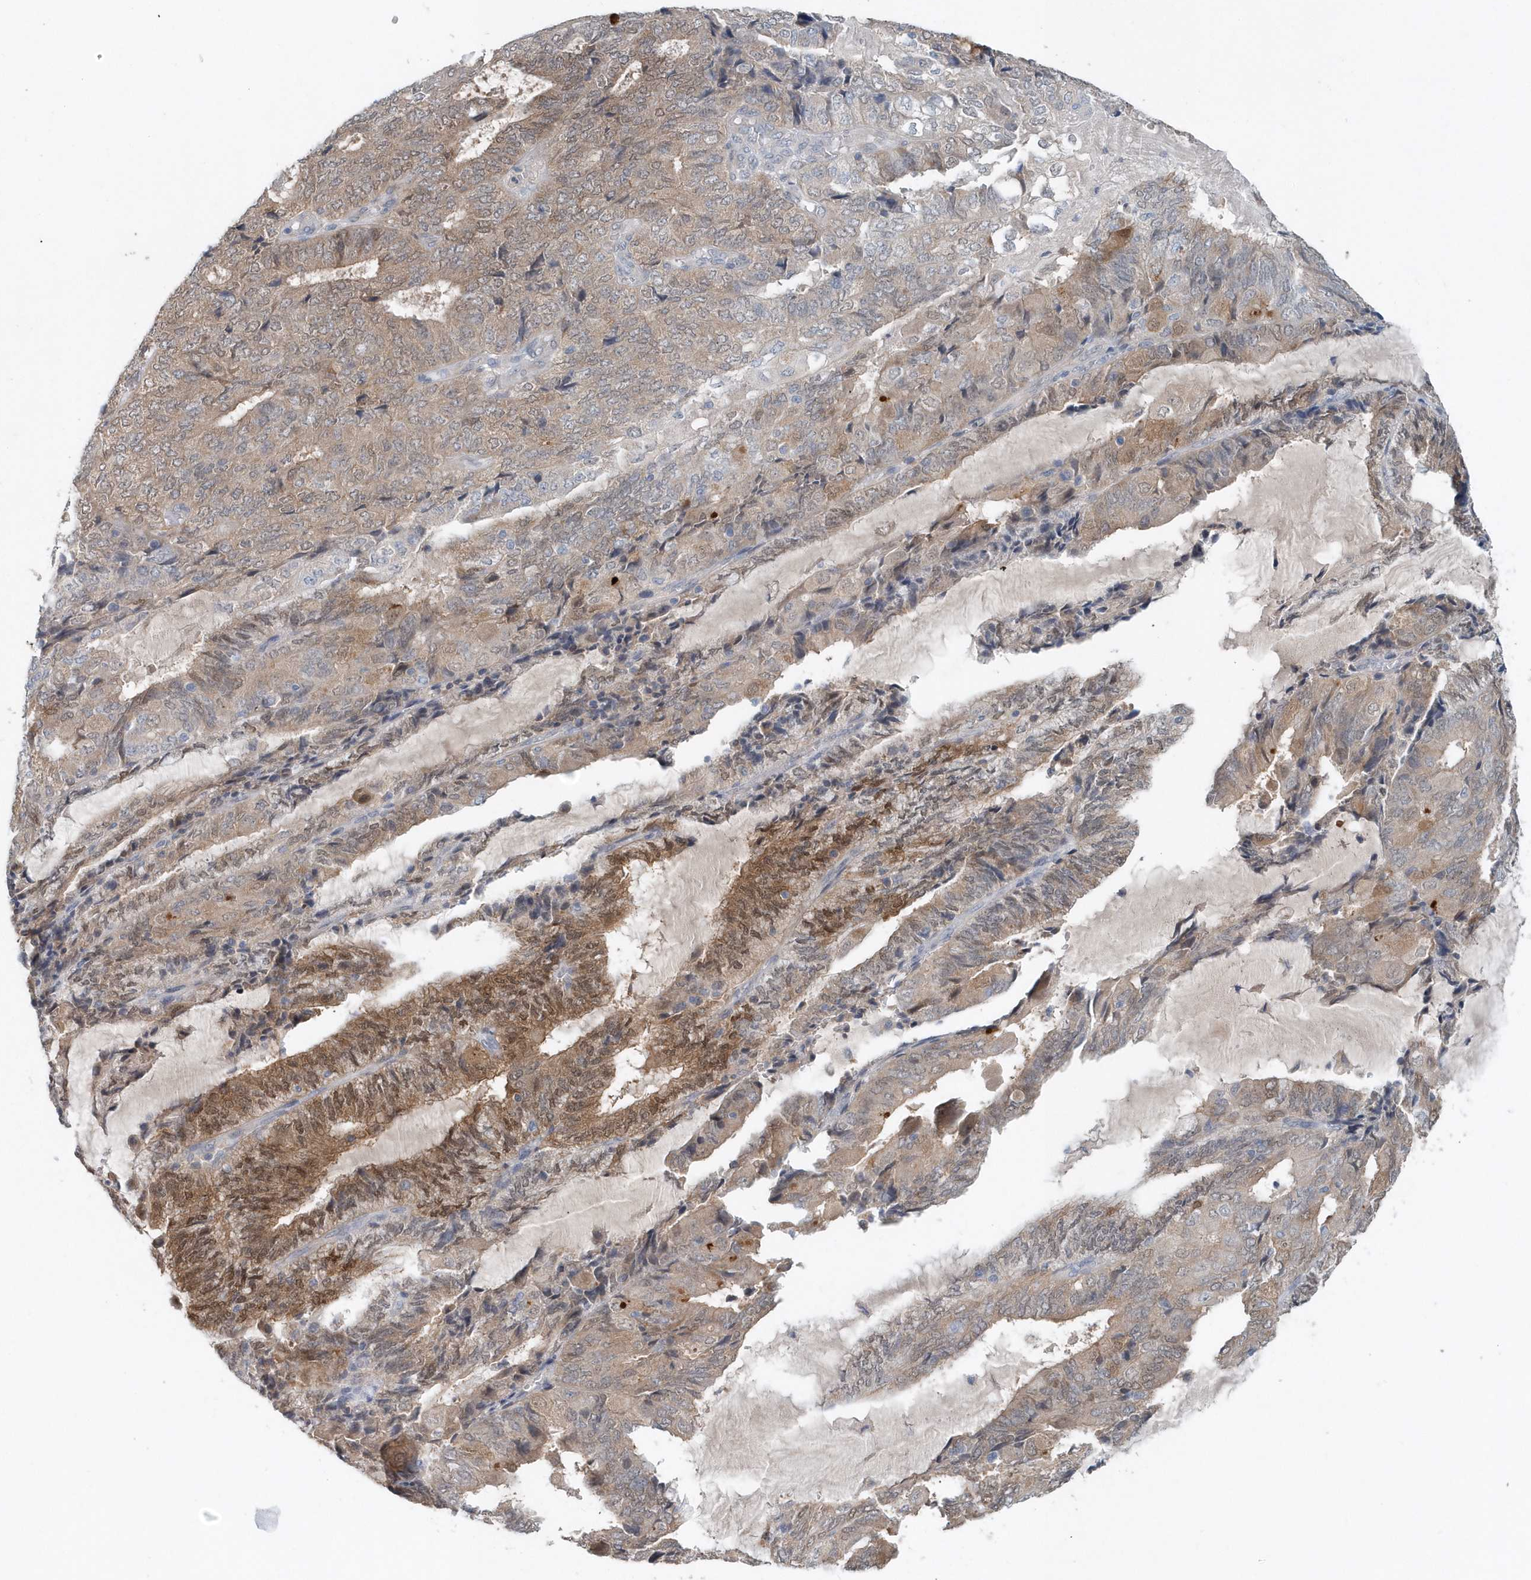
{"staining": {"intensity": "moderate", "quantity": ">75%", "location": "cytoplasmic/membranous,nuclear"}, "tissue": "endometrial cancer", "cell_type": "Tumor cells", "image_type": "cancer", "snomed": [{"axis": "morphology", "description": "Adenocarcinoma, NOS"}, {"axis": "topography", "description": "Endometrium"}], "caption": "Human endometrial cancer (adenocarcinoma) stained for a protein (brown) shows moderate cytoplasmic/membranous and nuclear positive expression in about >75% of tumor cells.", "gene": "PFN2", "patient": {"sex": "female", "age": 81}}